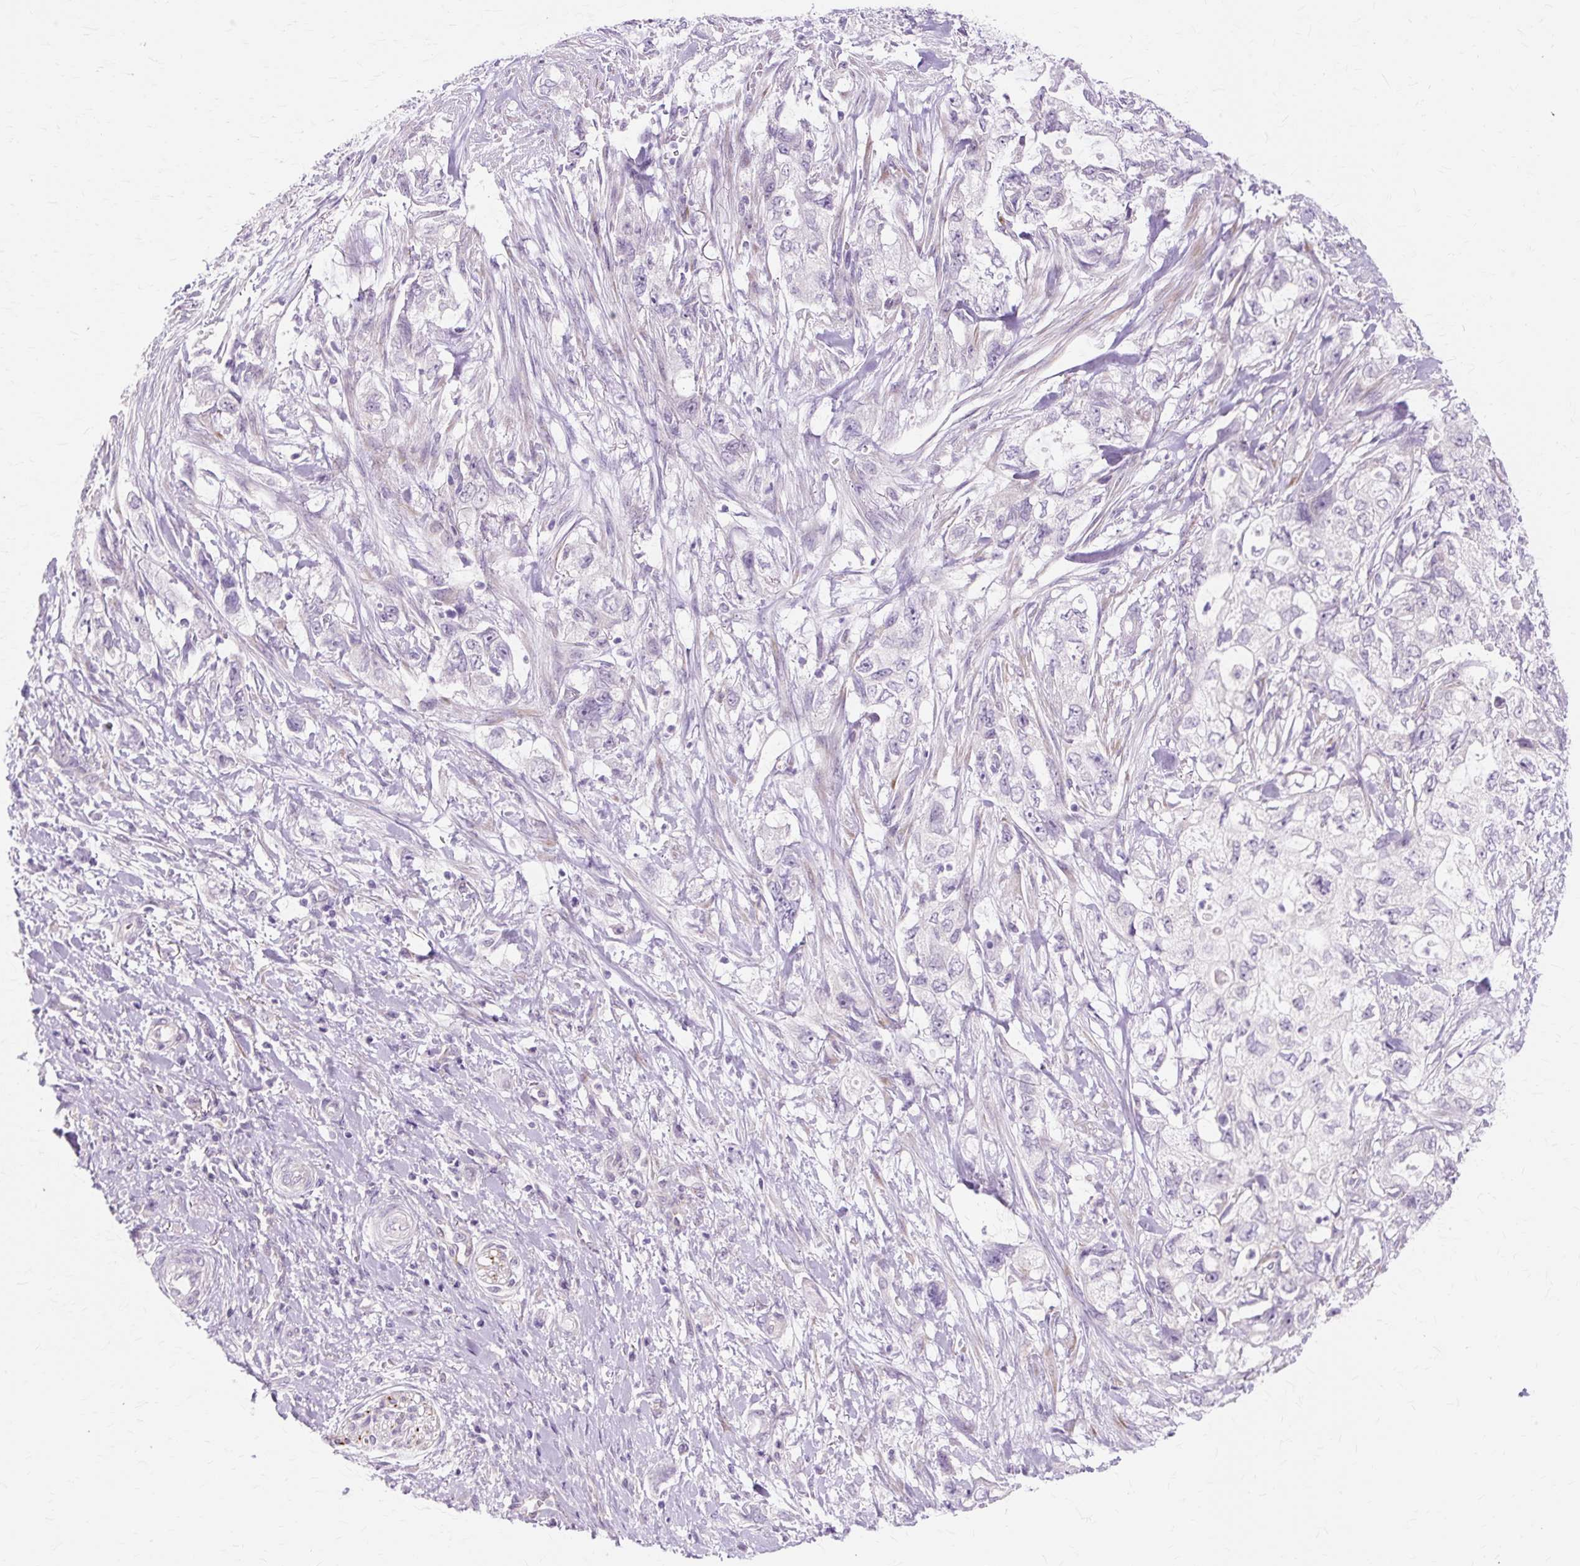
{"staining": {"intensity": "negative", "quantity": "none", "location": "none"}, "tissue": "pancreatic cancer", "cell_type": "Tumor cells", "image_type": "cancer", "snomed": [{"axis": "morphology", "description": "Adenocarcinoma, NOS"}, {"axis": "topography", "description": "Pancreas"}], "caption": "High power microscopy micrograph of an IHC image of pancreatic cancer, revealing no significant staining in tumor cells.", "gene": "ZNF35", "patient": {"sex": "female", "age": 73}}